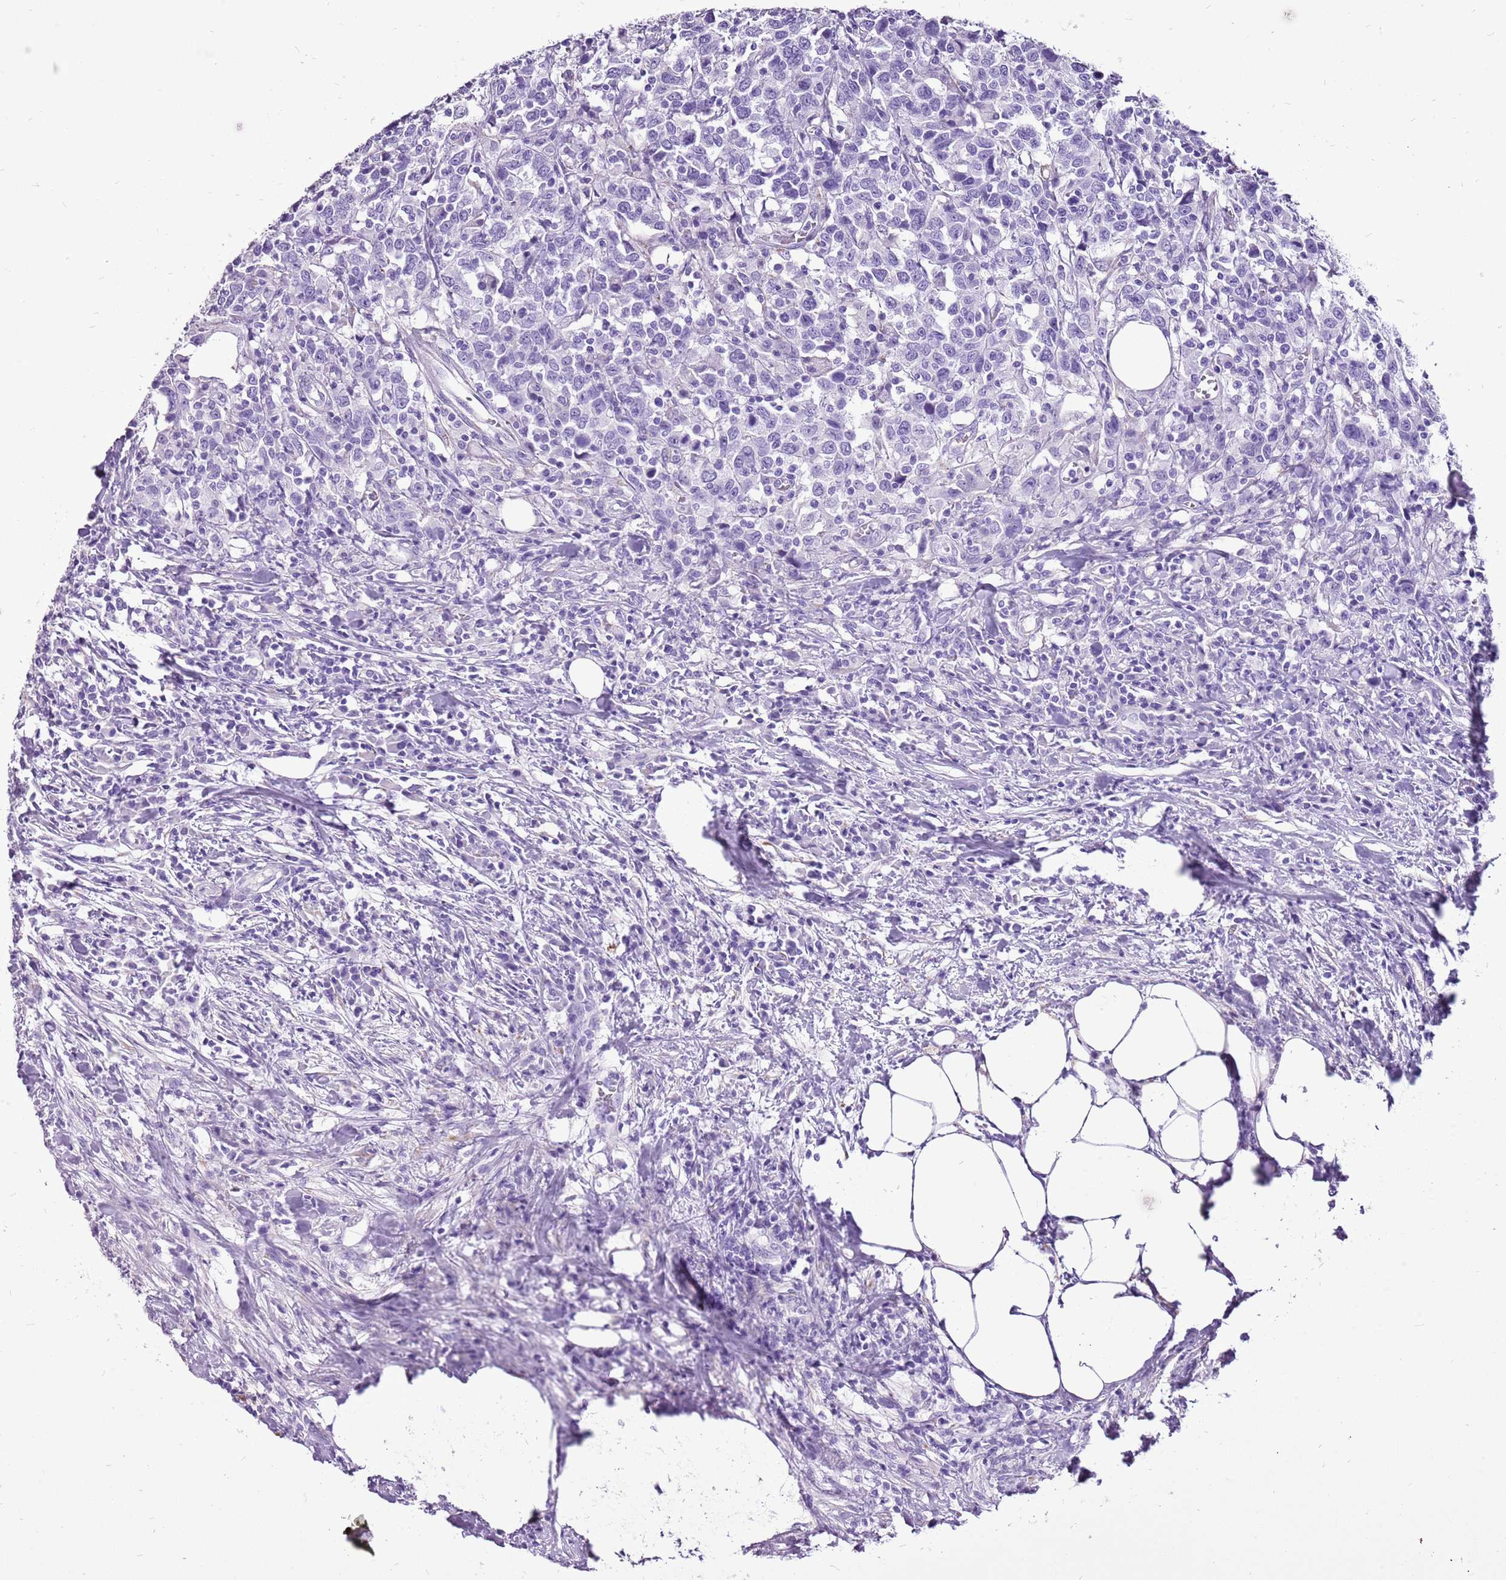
{"staining": {"intensity": "negative", "quantity": "none", "location": "none"}, "tissue": "urothelial cancer", "cell_type": "Tumor cells", "image_type": "cancer", "snomed": [{"axis": "morphology", "description": "Urothelial carcinoma, High grade"}, {"axis": "topography", "description": "Urinary bladder"}], "caption": "Immunohistochemical staining of high-grade urothelial carcinoma reveals no significant positivity in tumor cells.", "gene": "ACSS3", "patient": {"sex": "male", "age": 61}}